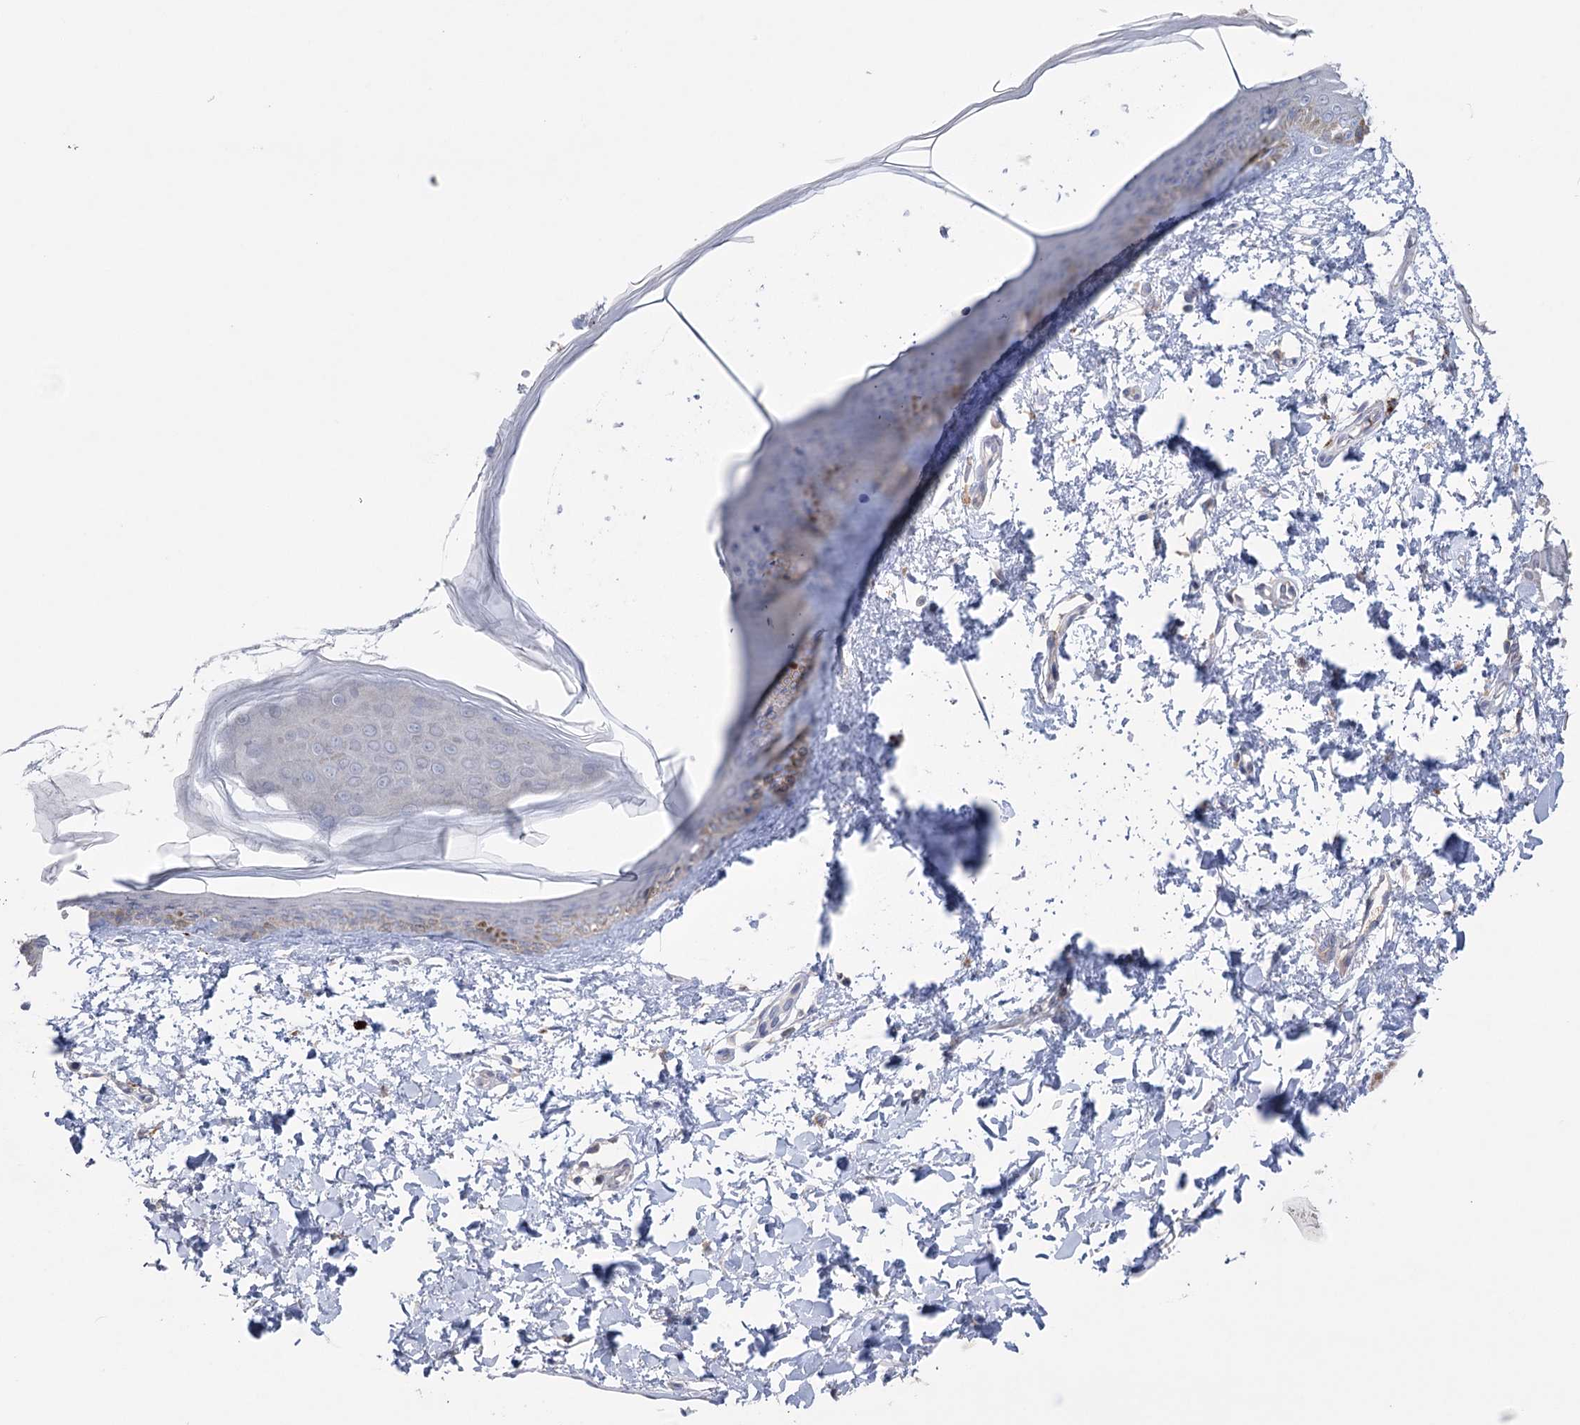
{"staining": {"intensity": "negative", "quantity": "none", "location": "none"}, "tissue": "skin", "cell_type": "Fibroblasts", "image_type": "normal", "snomed": [{"axis": "morphology", "description": "Normal tissue, NOS"}, {"axis": "topography", "description": "Skin"}], "caption": "Immunohistochemistry (IHC) image of normal skin: skin stained with DAB (3,3'-diaminobenzidine) displays no significant protein positivity in fibroblasts. (DAB immunohistochemistry with hematoxylin counter stain).", "gene": "MTCH2", "patient": {"sex": "female", "age": 58}}